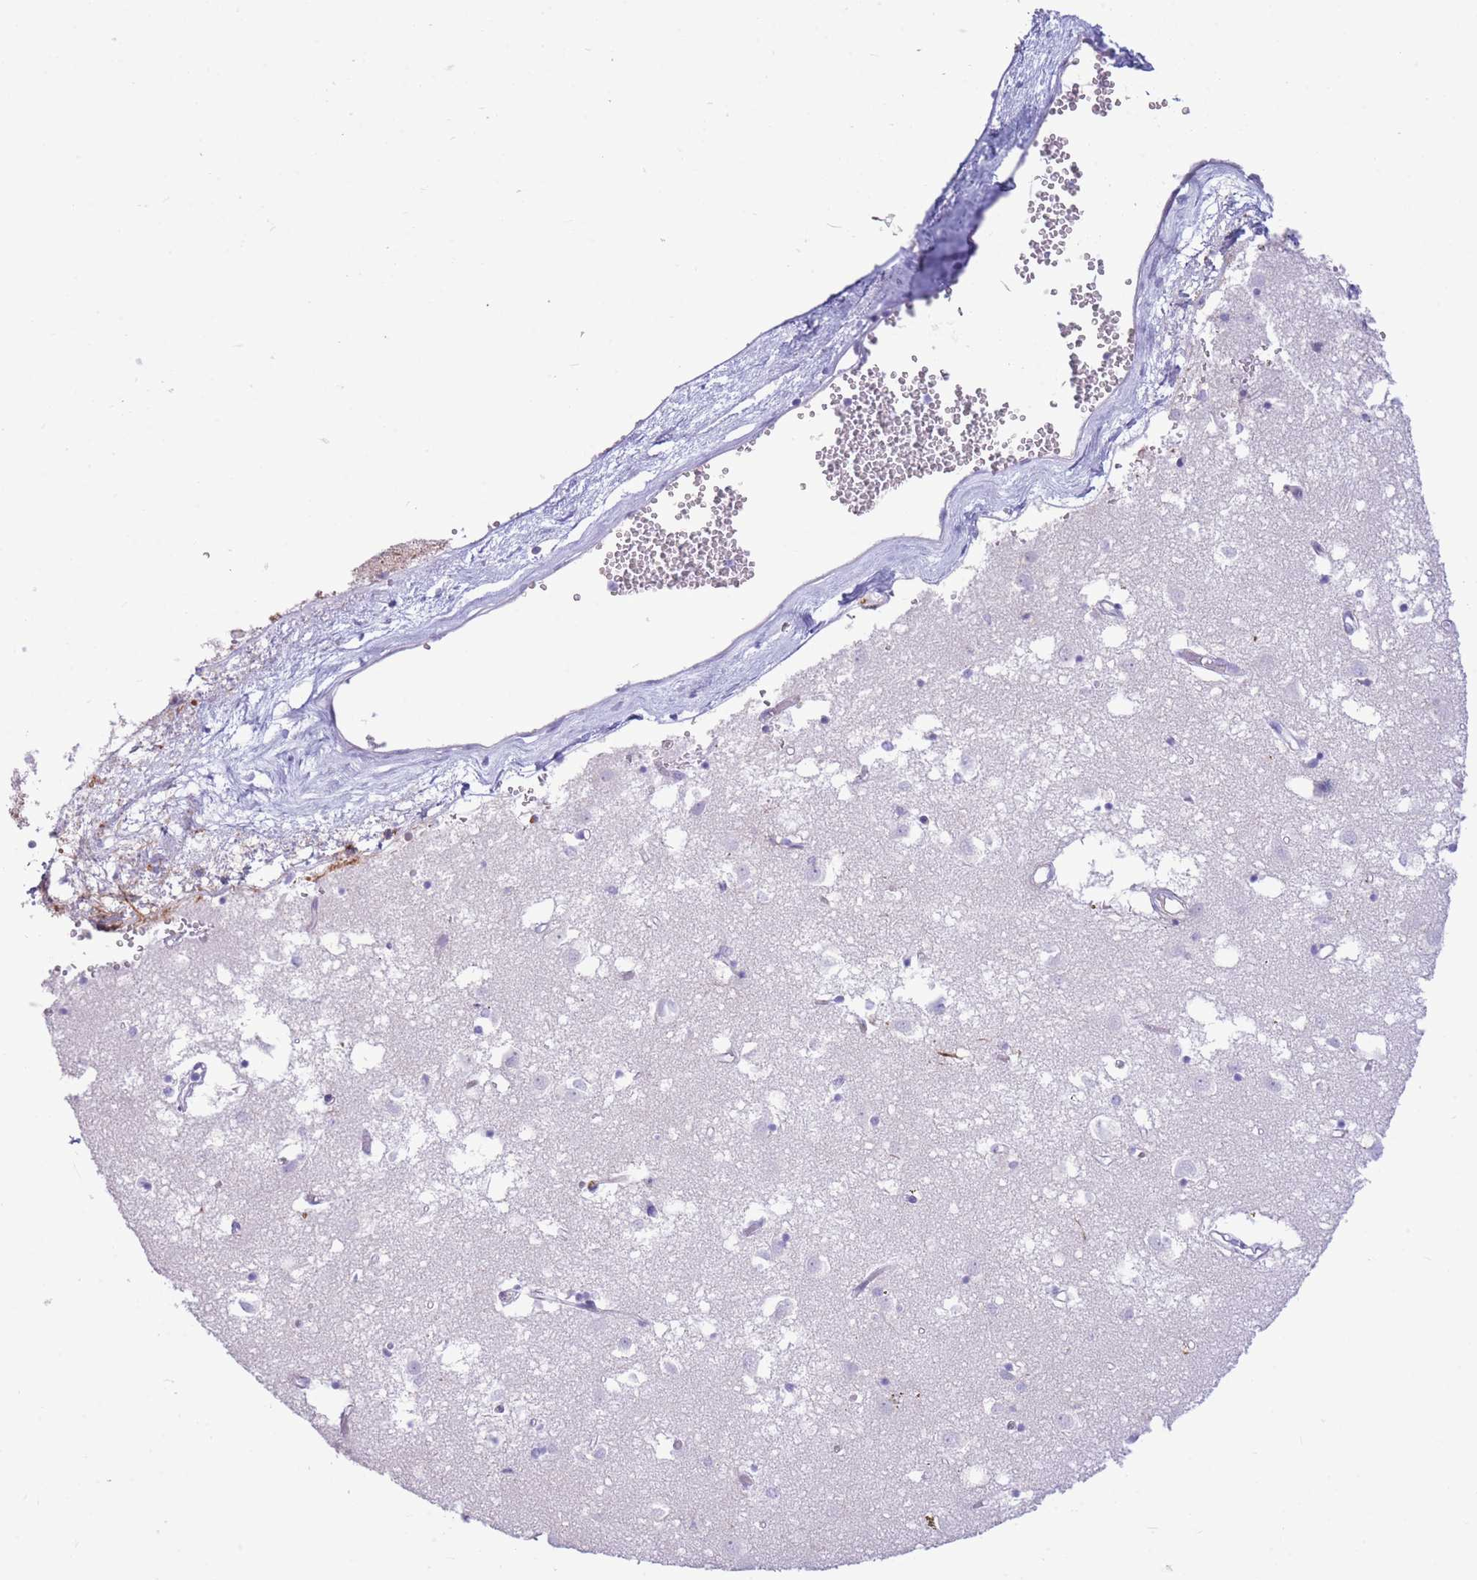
{"staining": {"intensity": "negative", "quantity": "none", "location": "none"}, "tissue": "caudate", "cell_type": "Glial cells", "image_type": "normal", "snomed": [{"axis": "morphology", "description": "Normal tissue, NOS"}, {"axis": "topography", "description": "Lateral ventricle wall"}], "caption": "Protein analysis of benign caudate shows no significant staining in glial cells.", "gene": "VWA8", "patient": {"sex": "male", "age": 70}}